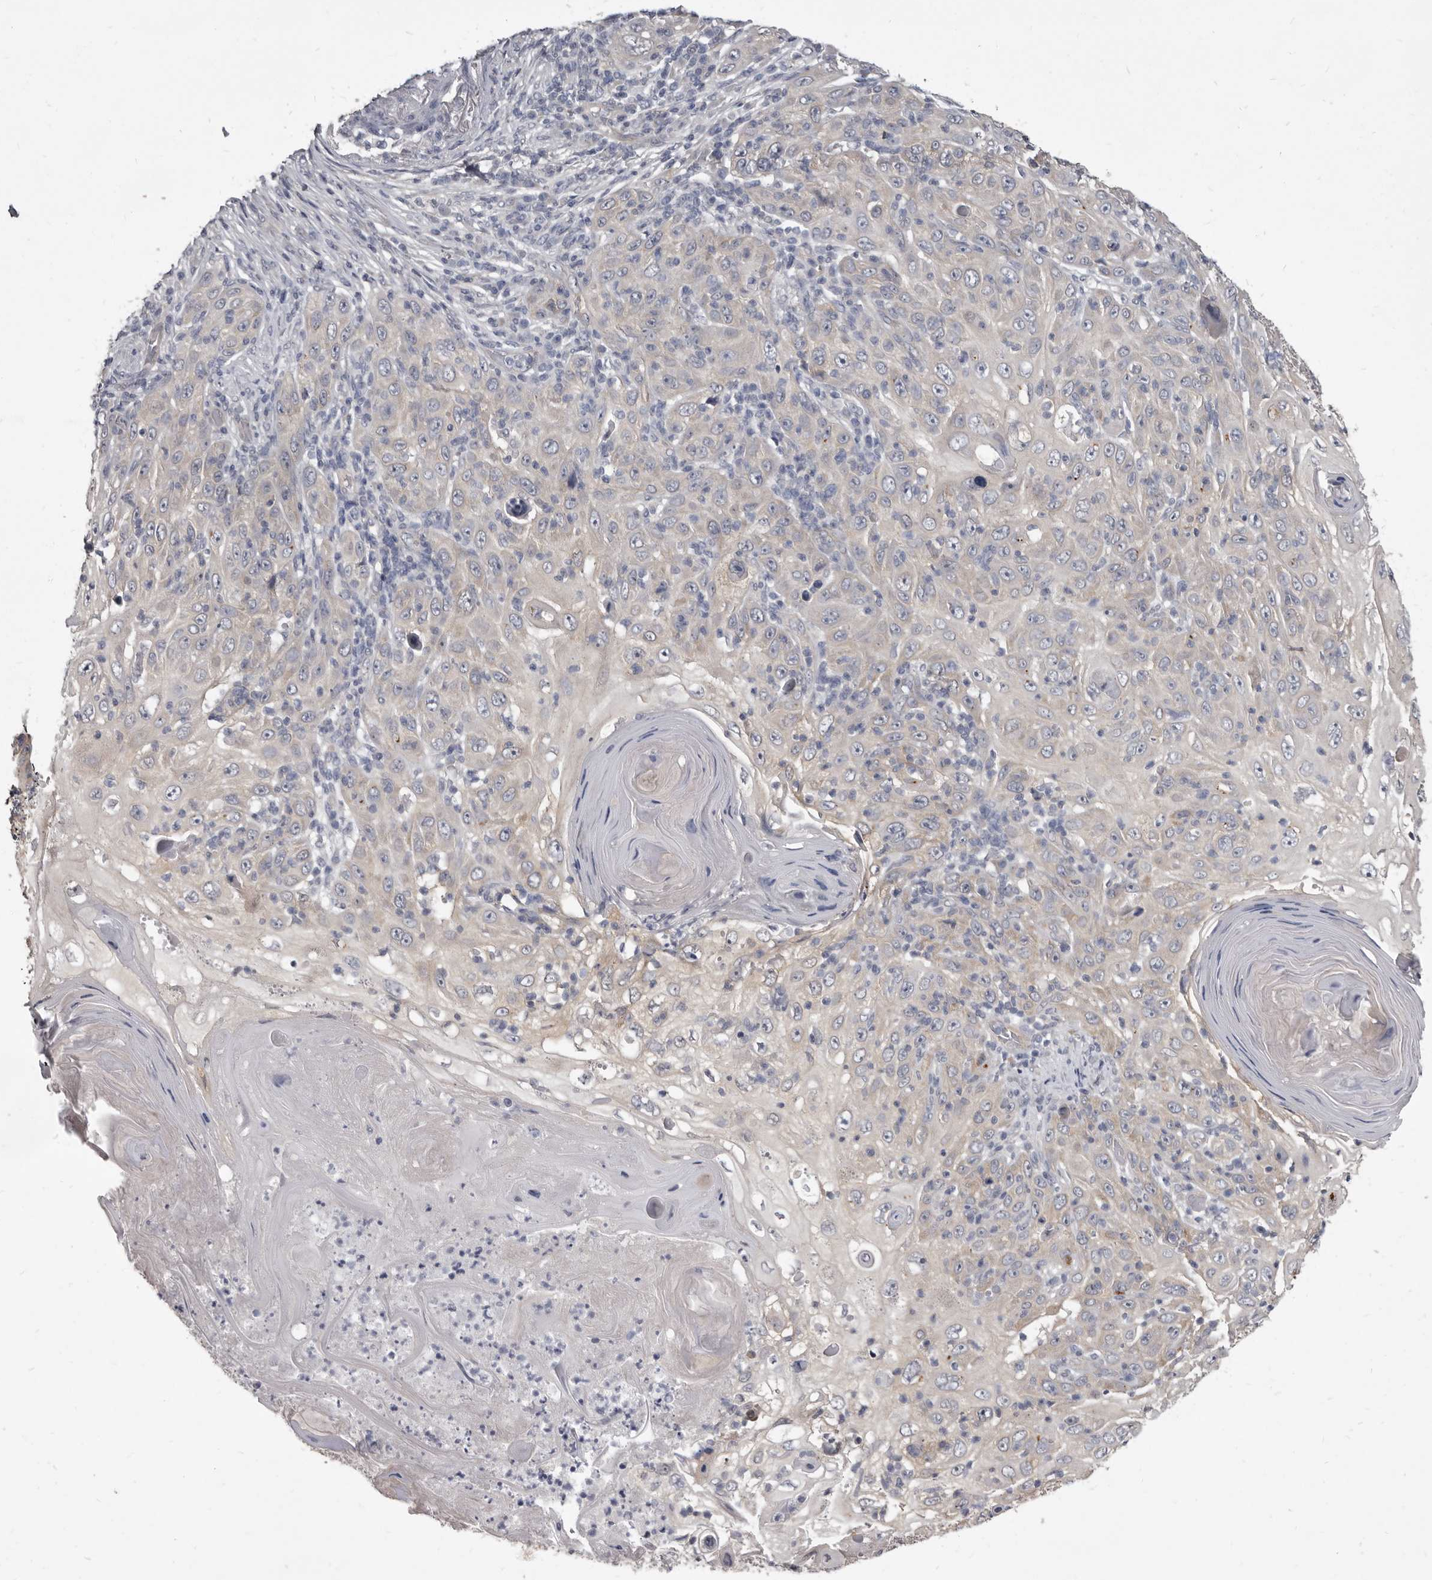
{"staining": {"intensity": "negative", "quantity": "none", "location": "none"}, "tissue": "skin cancer", "cell_type": "Tumor cells", "image_type": "cancer", "snomed": [{"axis": "morphology", "description": "Squamous cell carcinoma, NOS"}, {"axis": "topography", "description": "Skin"}], "caption": "This is an IHC histopathology image of human skin cancer. There is no positivity in tumor cells.", "gene": "GSK3B", "patient": {"sex": "female", "age": 88}}